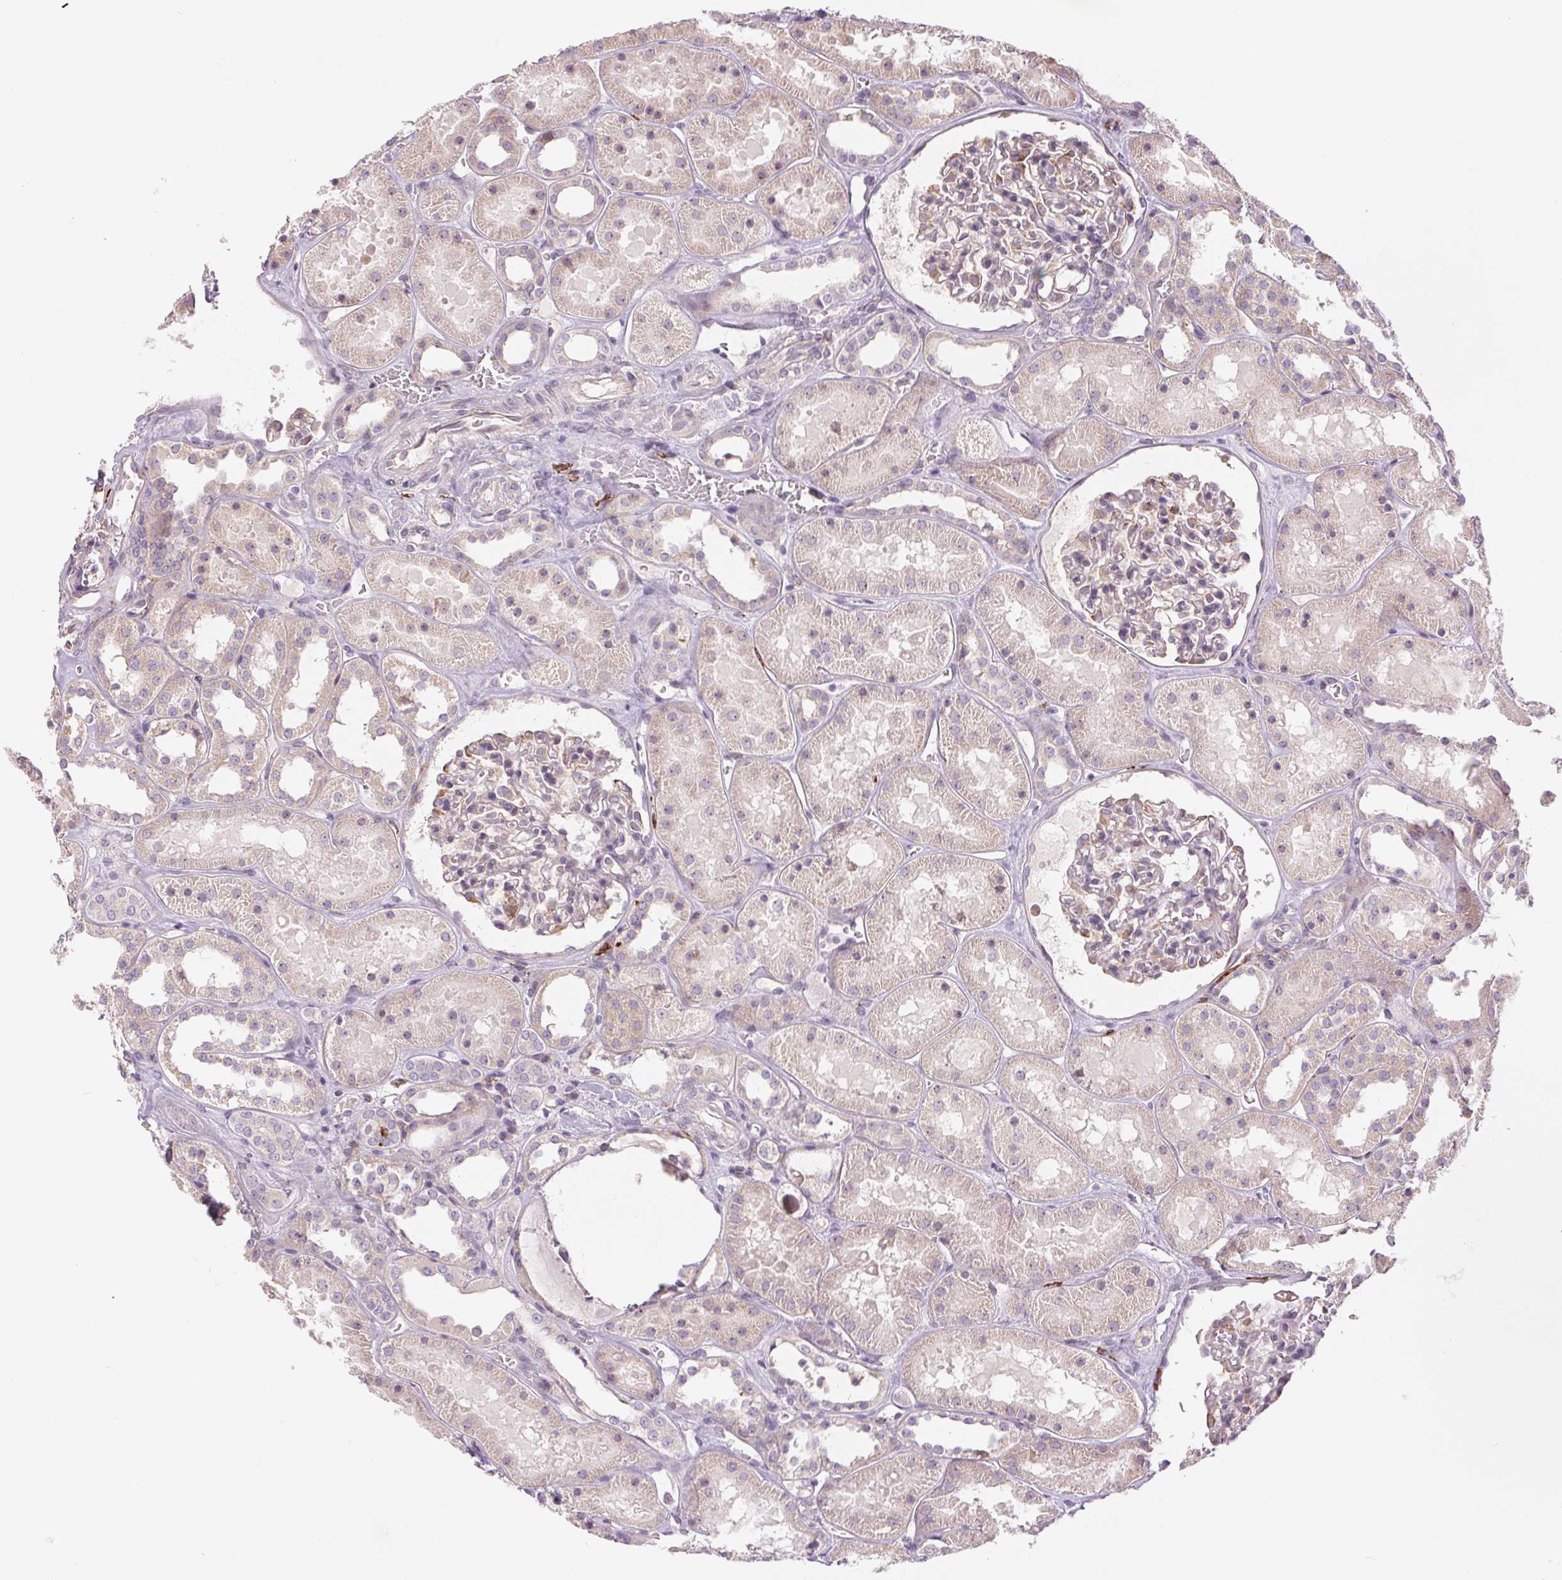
{"staining": {"intensity": "weak", "quantity": "<25%", "location": "cytoplasmic/membranous"}, "tissue": "kidney", "cell_type": "Cells in glomeruli", "image_type": "normal", "snomed": [{"axis": "morphology", "description": "Normal tissue, NOS"}, {"axis": "topography", "description": "Kidney"}], "caption": "Micrograph shows no significant protein expression in cells in glomeruli of normal kidney. Brightfield microscopy of immunohistochemistry (IHC) stained with DAB (brown) and hematoxylin (blue), captured at high magnification.", "gene": "METTL17", "patient": {"sex": "female", "age": 41}}